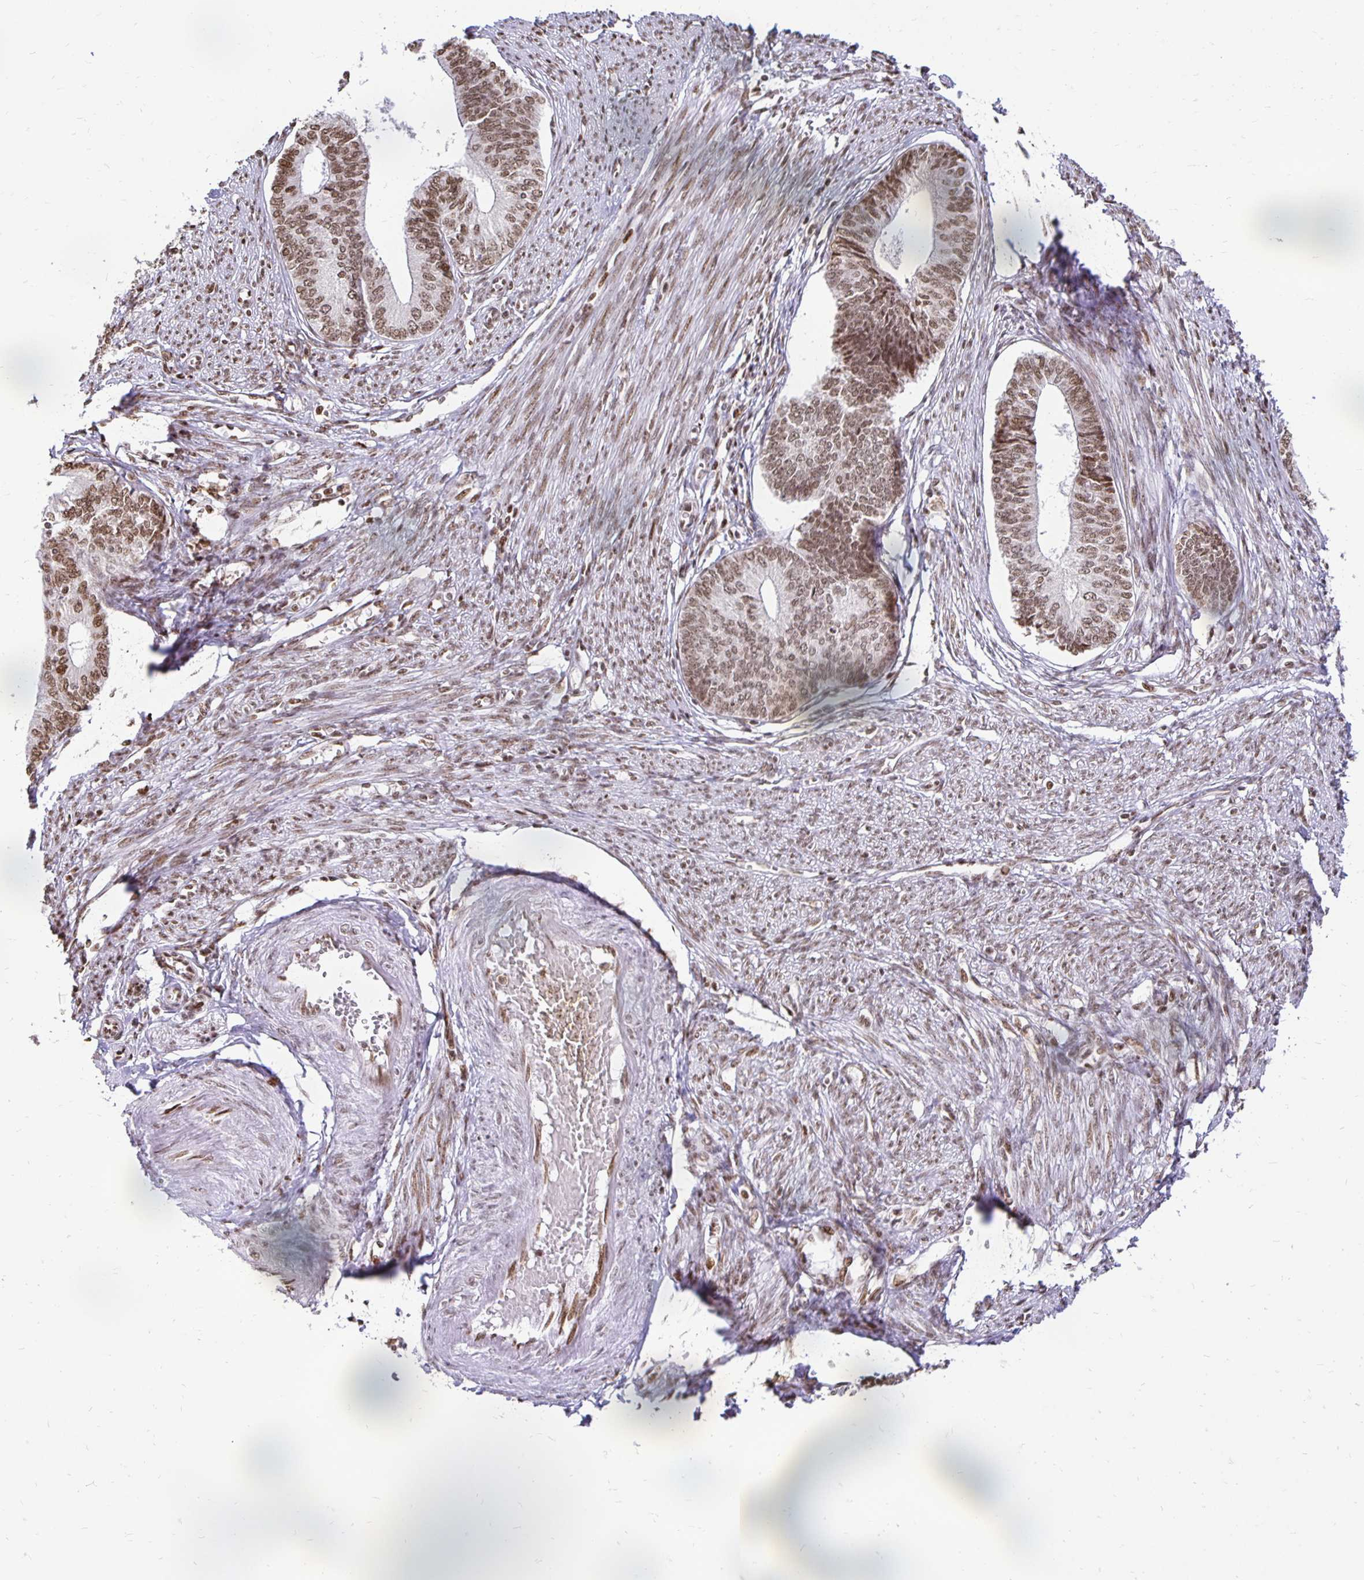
{"staining": {"intensity": "moderate", "quantity": ">75%", "location": "nuclear"}, "tissue": "endometrial cancer", "cell_type": "Tumor cells", "image_type": "cancer", "snomed": [{"axis": "morphology", "description": "Adenocarcinoma, NOS"}, {"axis": "topography", "description": "Endometrium"}], "caption": "A brown stain labels moderate nuclear staining of a protein in endometrial cancer tumor cells.", "gene": "ZNF579", "patient": {"sex": "female", "age": 68}}